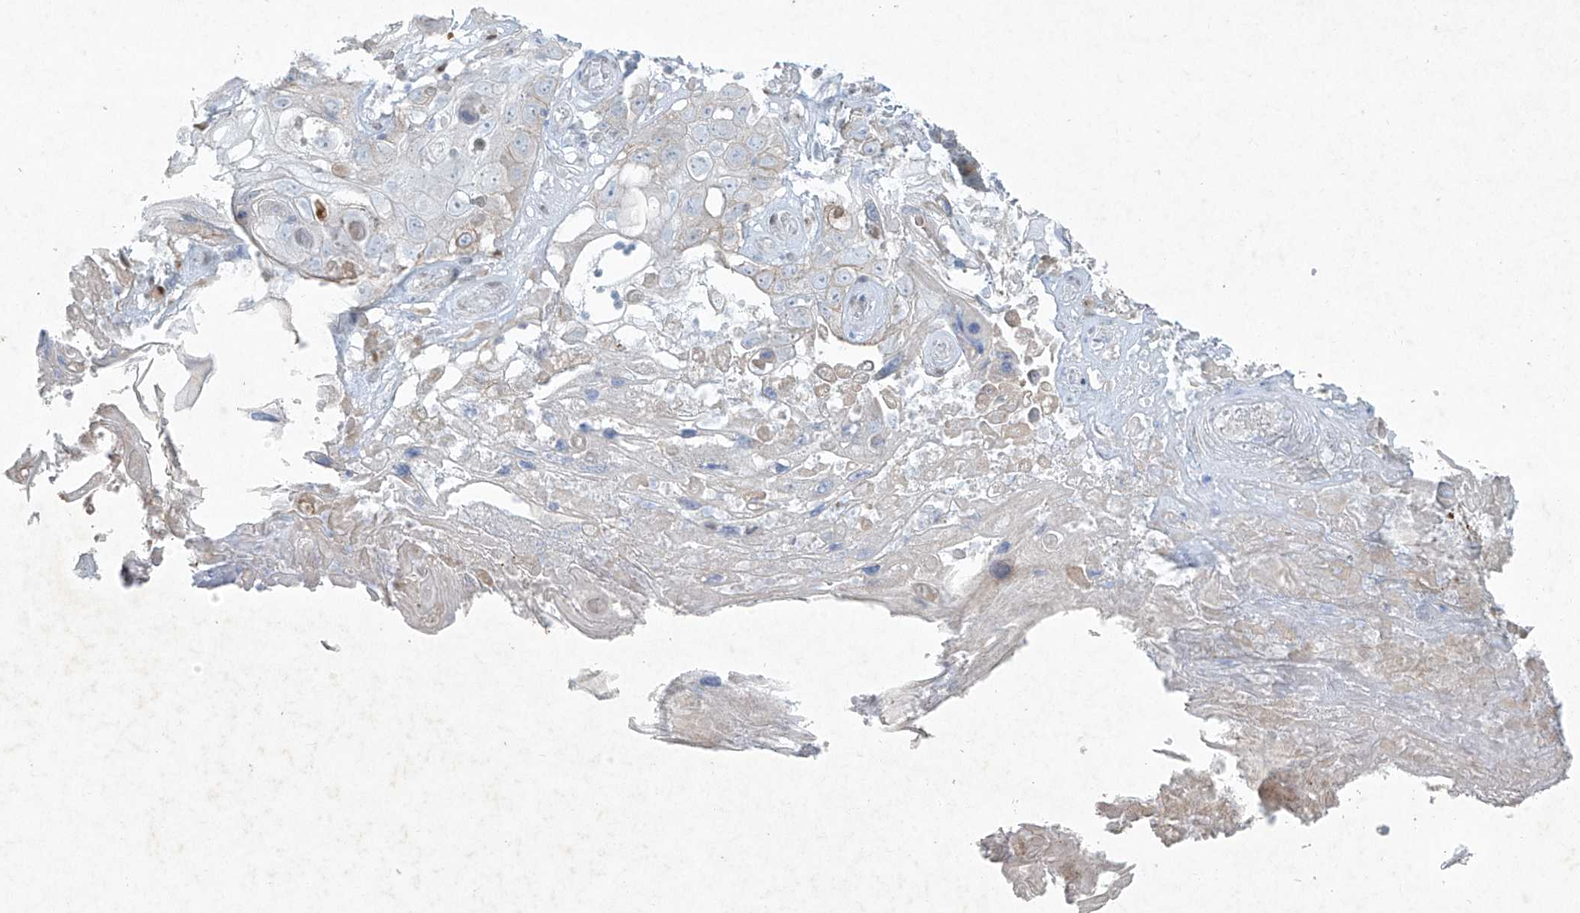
{"staining": {"intensity": "weak", "quantity": "<25%", "location": "cytoplasmic/membranous"}, "tissue": "skin cancer", "cell_type": "Tumor cells", "image_type": "cancer", "snomed": [{"axis": "morphology", "description": "Squamous cell carcinoma, NOS"}, {"axis": "topography", "description": "Skin"}], "caption": "Tumor cells are negative for protein expression in human skin cancer (squamous cell carcinoma).", "gene": "TUBE1", "patient": {"sex": "male", "age": 55}}